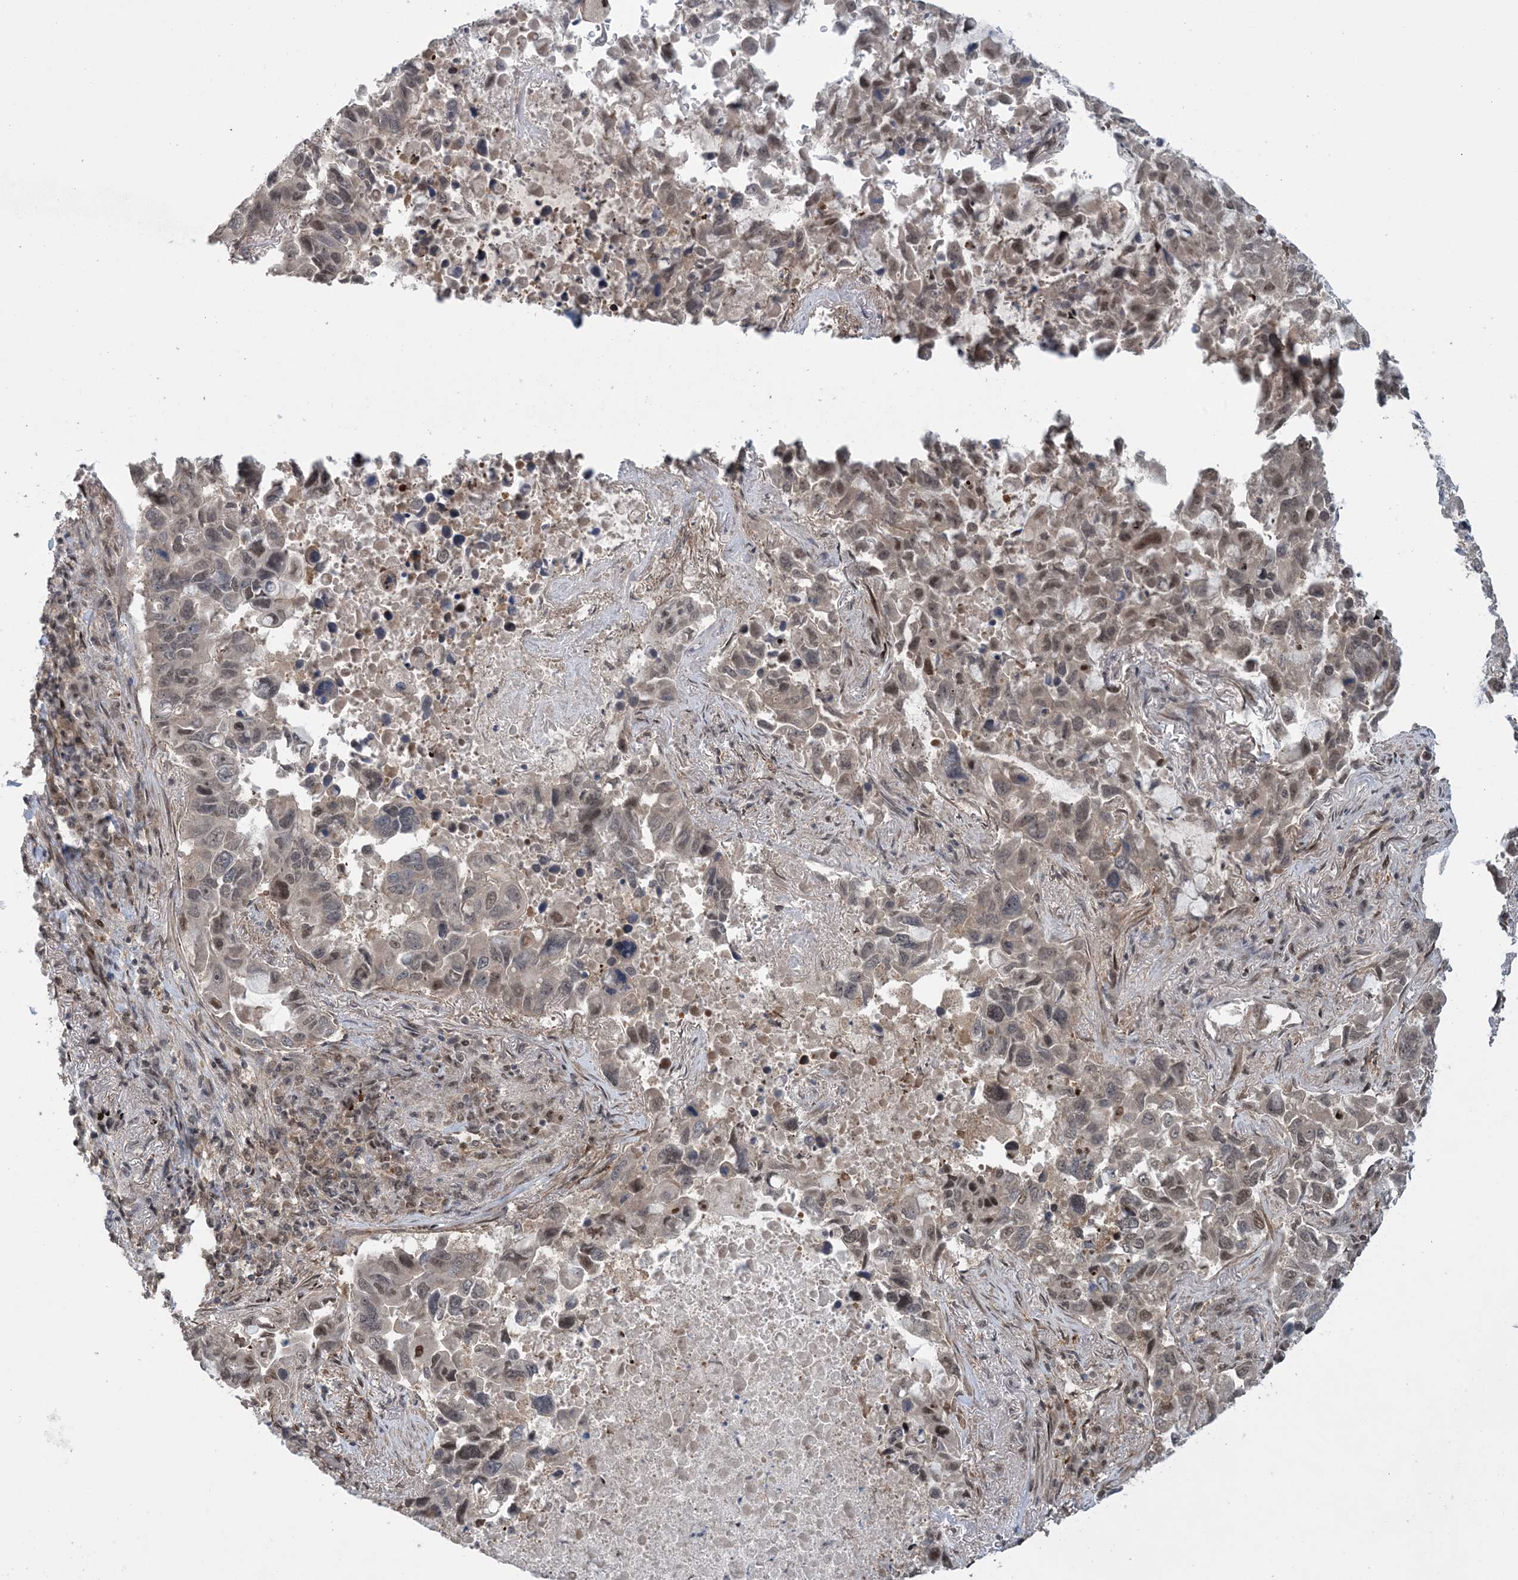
{"staining": {"intensity": "moderate", "quantity": "<25%", "location": "nuclear"}, "tissue": "lung cancer", "cell_type": "Tumor cells", "image_type": "cancer", "snomed": [{"axis": "morphology", "description": "Adenocarcinoma, NOS"}, {"axis": "topography", "description": "Lung"}], "caption": "Tumor cells reveal moderate nuclear positivity in approximately <25% of cells in lung cancer (adenocarcinoma).", "gene": "ZNF710", "patient": {"sex": "male", "age": 64}}